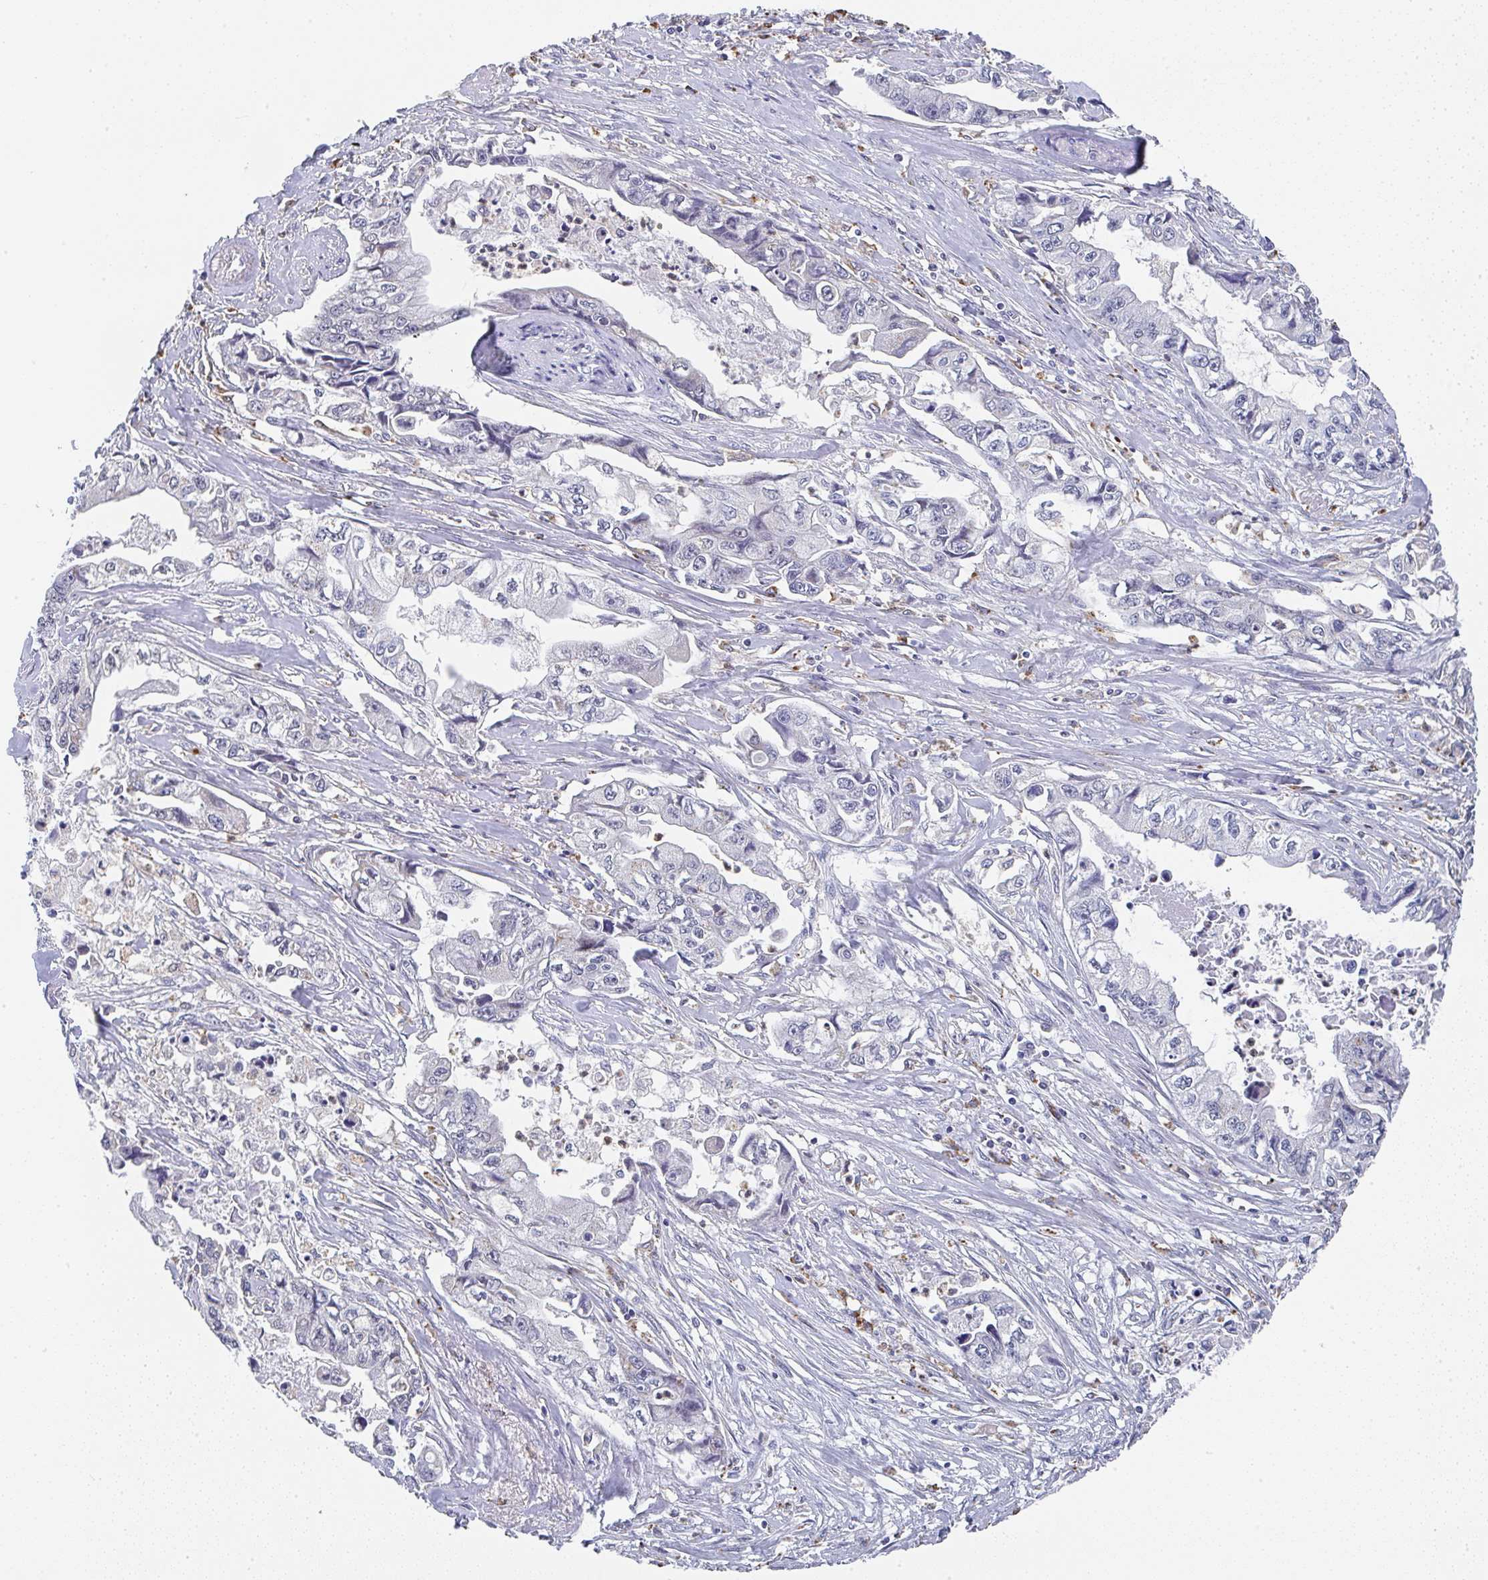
{"staining": {"intensity": "negative", "quantity": "none", "location": "none"}, "tissue": "pancreatic cancer", "cell_type": "Tumor cells", "image_type": "cancer", "snomed": [{"axis": "morphology", "description": "Adenocarcinoma, NOS"}, {"axis": "topography", "description": "Pancreas"}], "caption": "Adenocarcinoma (pancreatic) was stained to show a protein in brown. There is no significant positivity in tumor cells.", "gene": "NCF1", "patient": {"sex": "male", "age": 66}}